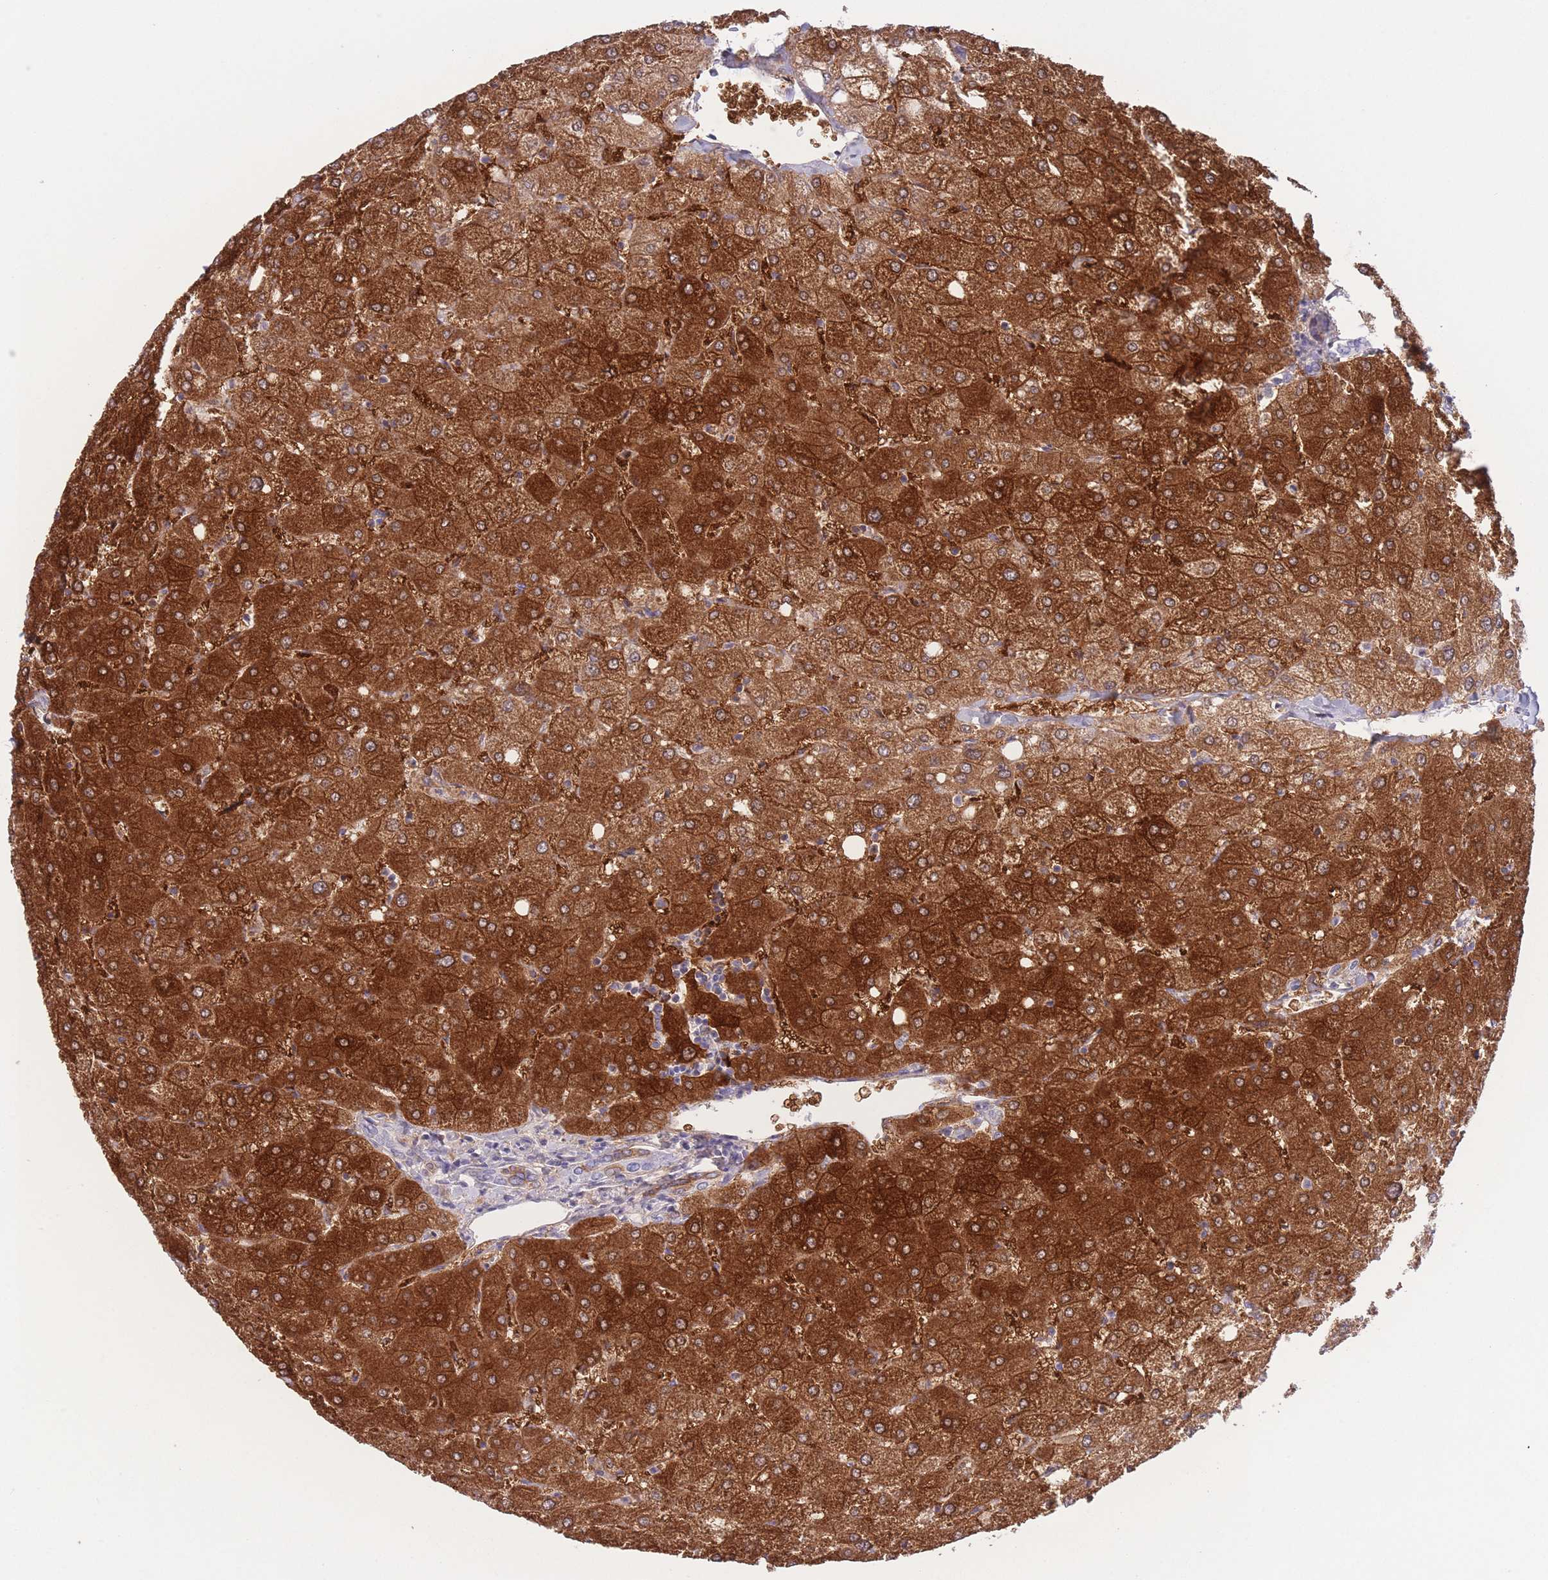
{"staining": {"intensity": "negative", "quantity": "none", "location": "none"}, "tissue": "liver", "cell_type": "Cholangiocytes", "image_type": "normal", "snomed": [{"axis": "morphology", "description": "Normal tissue, NOS"}, {"axis": "topography", "description": "Liver"}], "caption": "The immunohistochemistry image has no significant staining in cholangiocytes of liver.", "gene": "PKLR", "patient": {"sex": "female", "age": 54}}